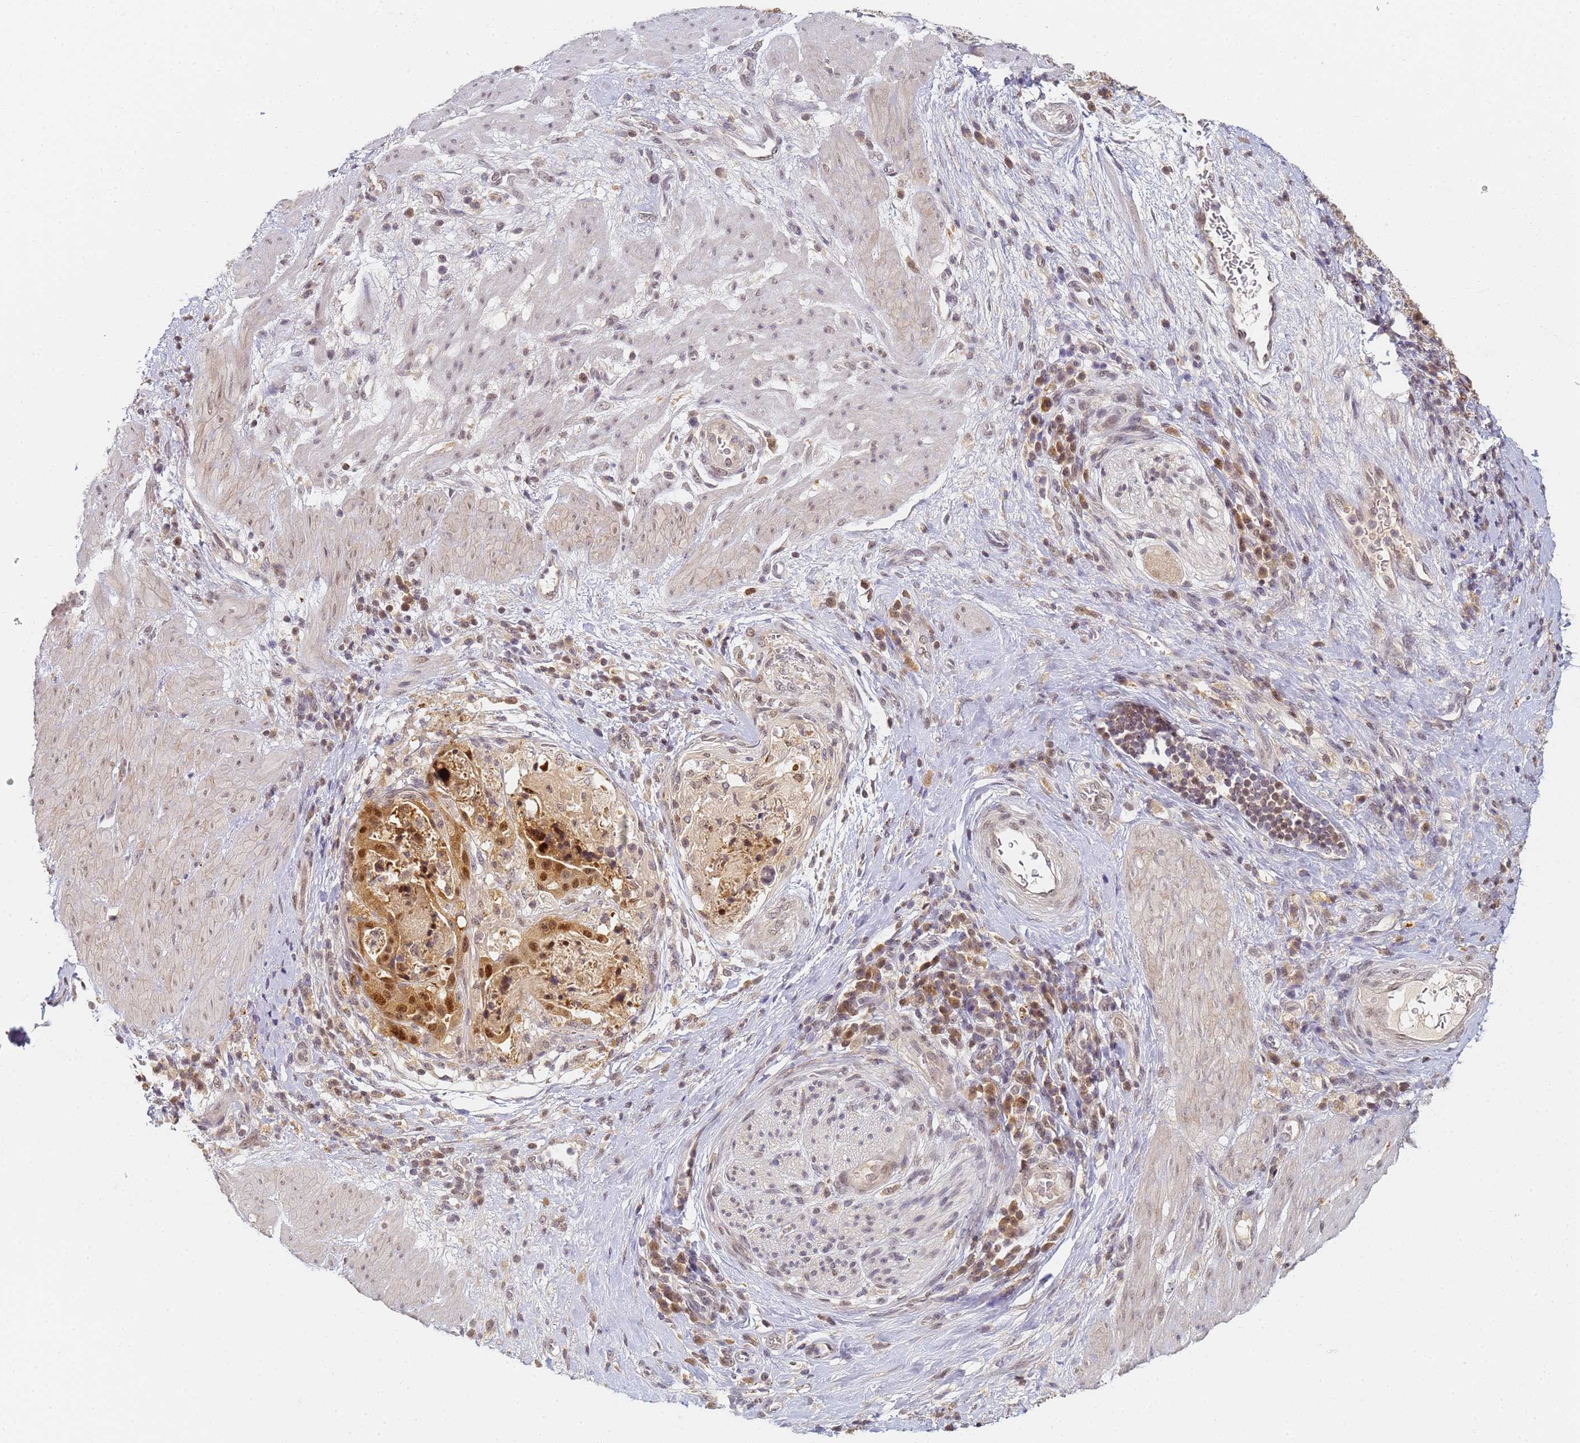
{"staining": {"intensity": "moderate", "quantity": ">75%", "location": "nuclear"}, "tissue": "stomach cancer", "cell_type": "Tumor cells", "image_type": "cancer", "snomed": [{"axis": "morphology", "description": "Adenocarcinoma, NOS"}, {"axis": "topography", "description": "Stomach"}], "caption": "A brown stain shows moderate nuclear expression of a protein in human stomach cancer (adenocarcinoma) tumor cells.", "gene": "HMCES", "patient": {"sex": "male", "age": 48}}